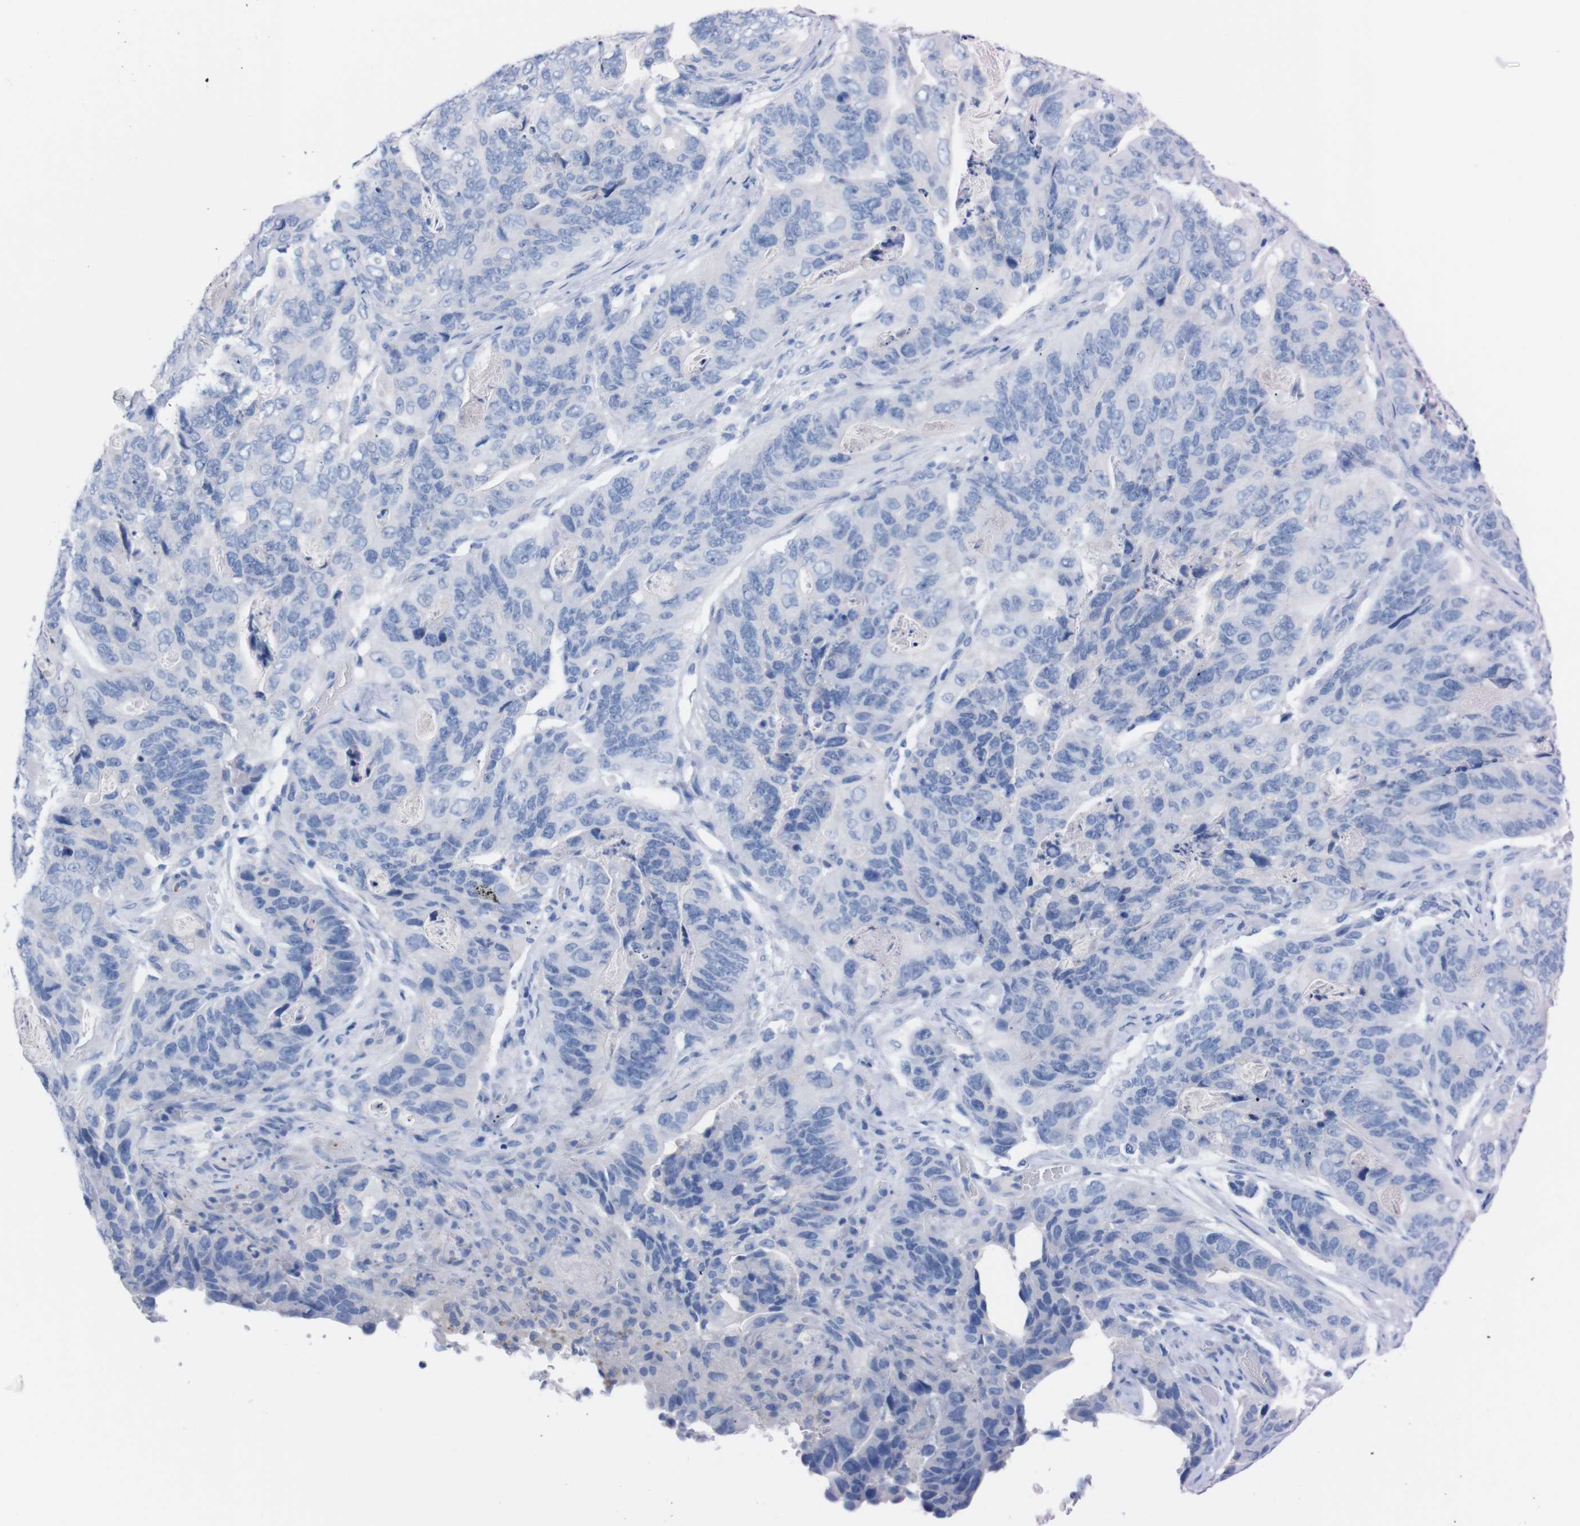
{"staining": {"intensity": "negative", "quantity": "none", "location": "none"}, "tissue": "stomach cancer", "cell_type": "Tumor cells", "image_type": "cancer", "snomed": [{"axis": "morphology", "description": "Adenocarcinoma, NOS"}, {"axis": "topography", "description": "Stomach"}], "caption": "Protein analysis of stomach adenocarcinoma reveals no significant staining in tumor cells.", "gene": "TMEM243", "patient": {"sex": "female", "age": 89}}